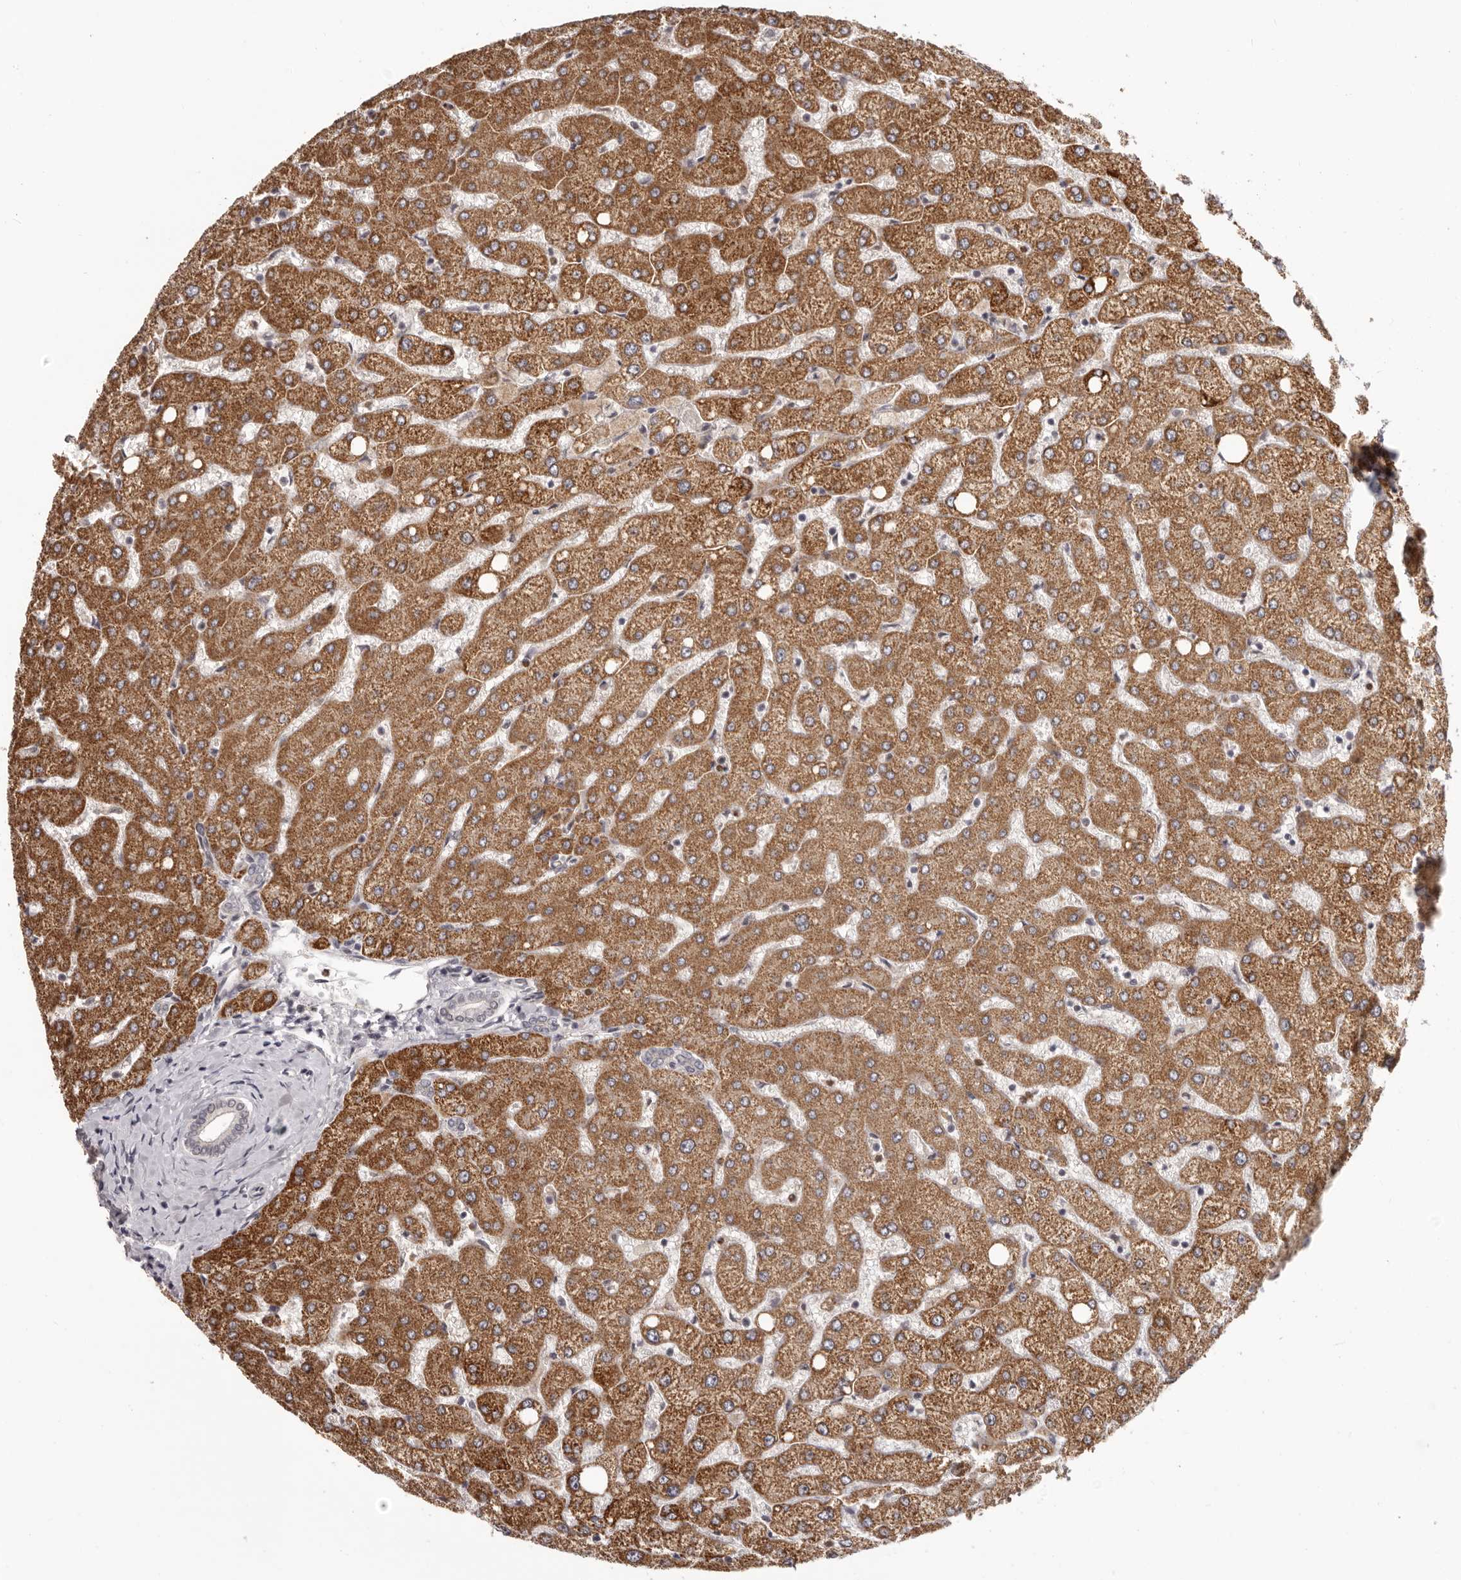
{"staining": {"intensity": "negative", "quantity": "none", "location": "none"}, "tissue": "liver", "cell_type": "Cholangiocytes", "image_type": "normal", "snomed": [{"axis": "morphology", "description": "Normal tissue, NOS"}, {"axis": "topography", "description": "Liver"}], "caption": "A photomicrograph of liver stained for a protein demonstrates no brown staining in cholangiocytes. (DAB (3,3'-diaminobenzidine) immunohistochemistry (IHC) with hematoxylin counter stain).", "gene": "RNF2", "patient": {"sex": "female", "age": 54}}